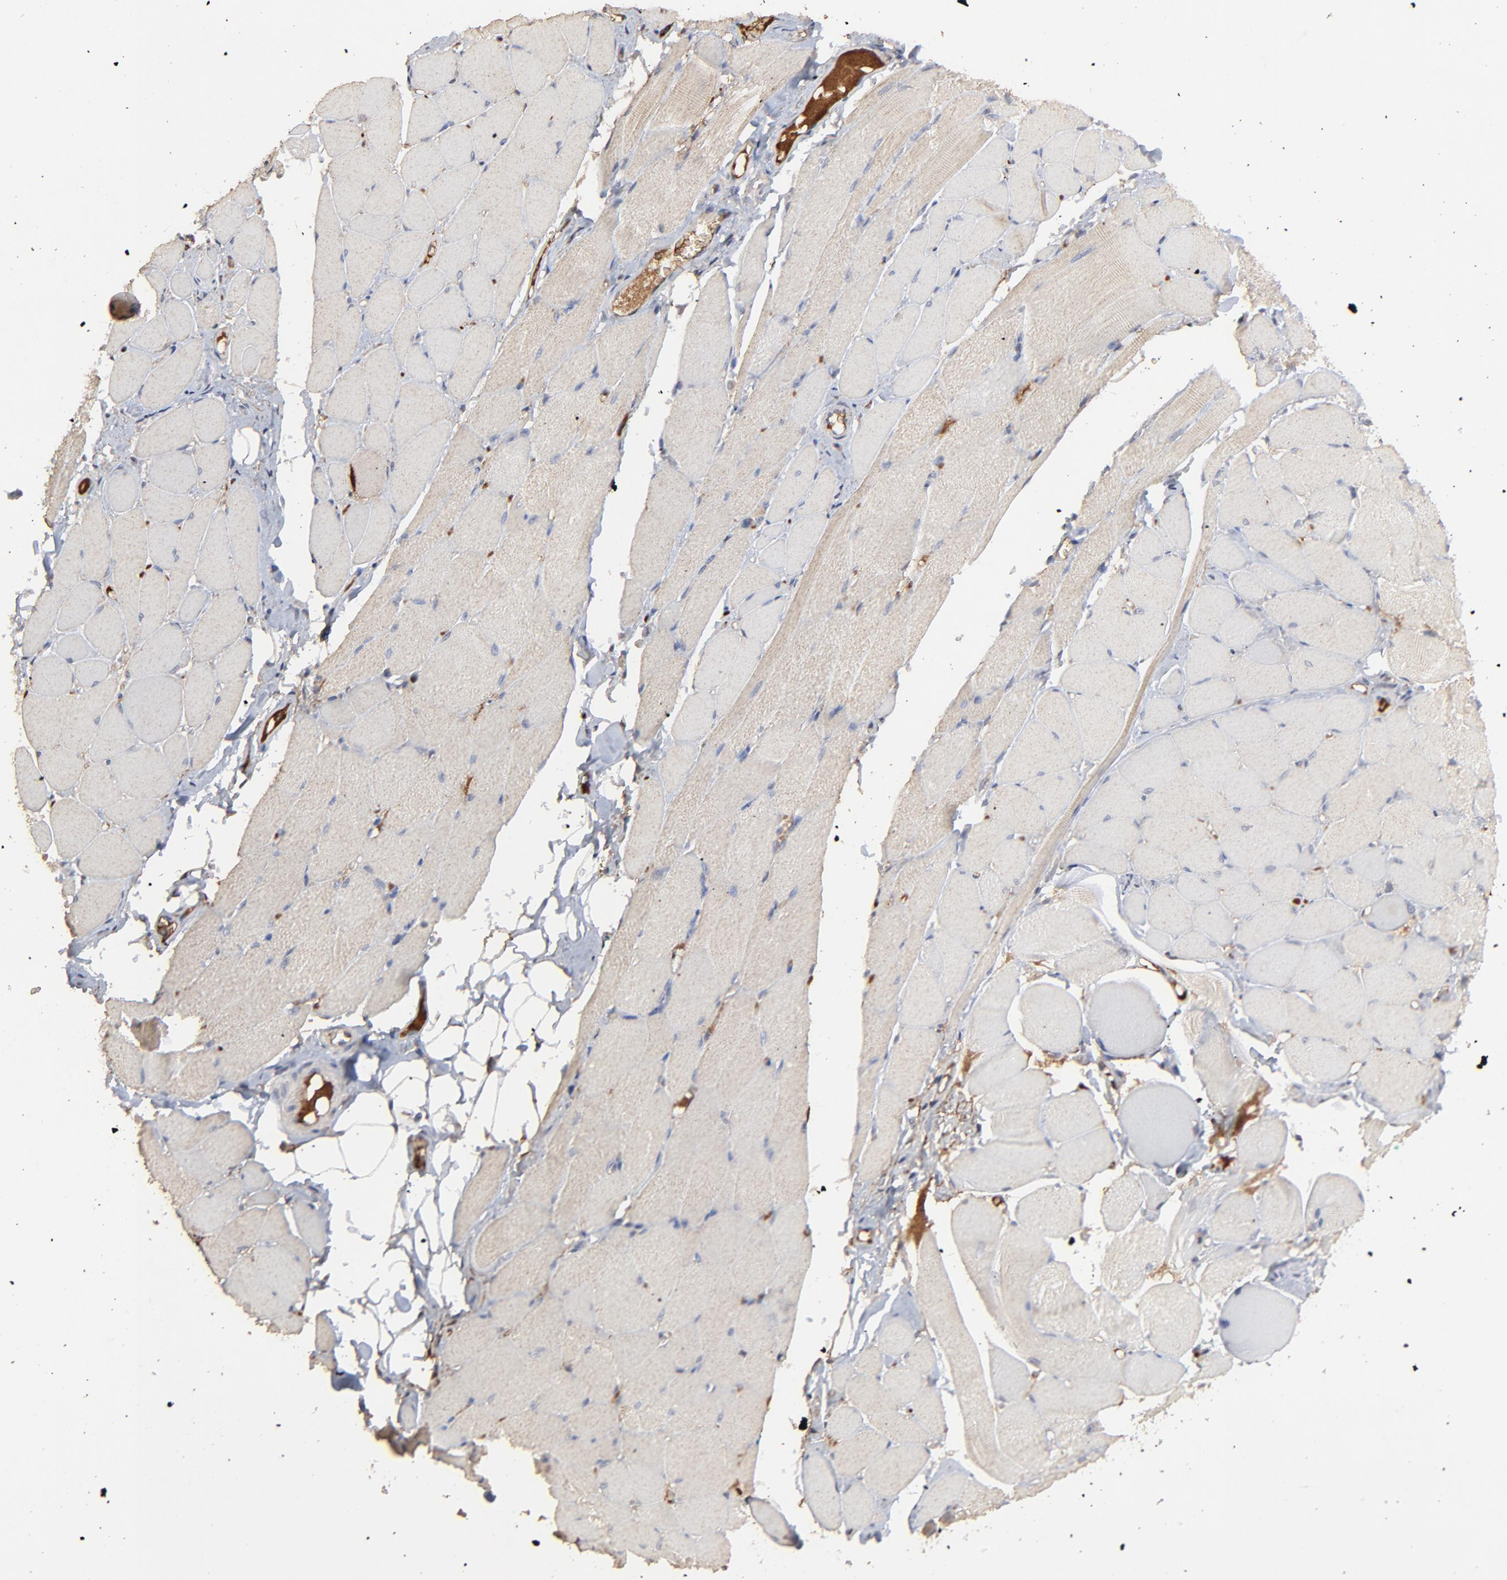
{"staining": {"intensity": "weak", "quantity": ">75%", "location": "cytoplasmic/membranous"}, "tissue": "skeletal muscle", "cell_type": "Myocytes", "image_type": "normal", "snomed": [{"axis": "morphology", "description": "Normal tissue, NOS"}, {"axis": "topography", "description": "Skeletal muscle"}, {"axis": "topography", "description": "Peripheral nerve tissue"}], "caption": "IHC of unremarkable skeletal muscle reveals low levels of weak cytoplasmic/membranous expression in approximately >75% of myocytes. The staining was performed using DAB (3,3'-diaminobenzidine) to visualize the protein expression in brown, while the nuclei were stained in blue with hematoxylin (Magnification: 20x).", "gene": "VPREB3", "patient": {"sex": "female", "age": 84}}